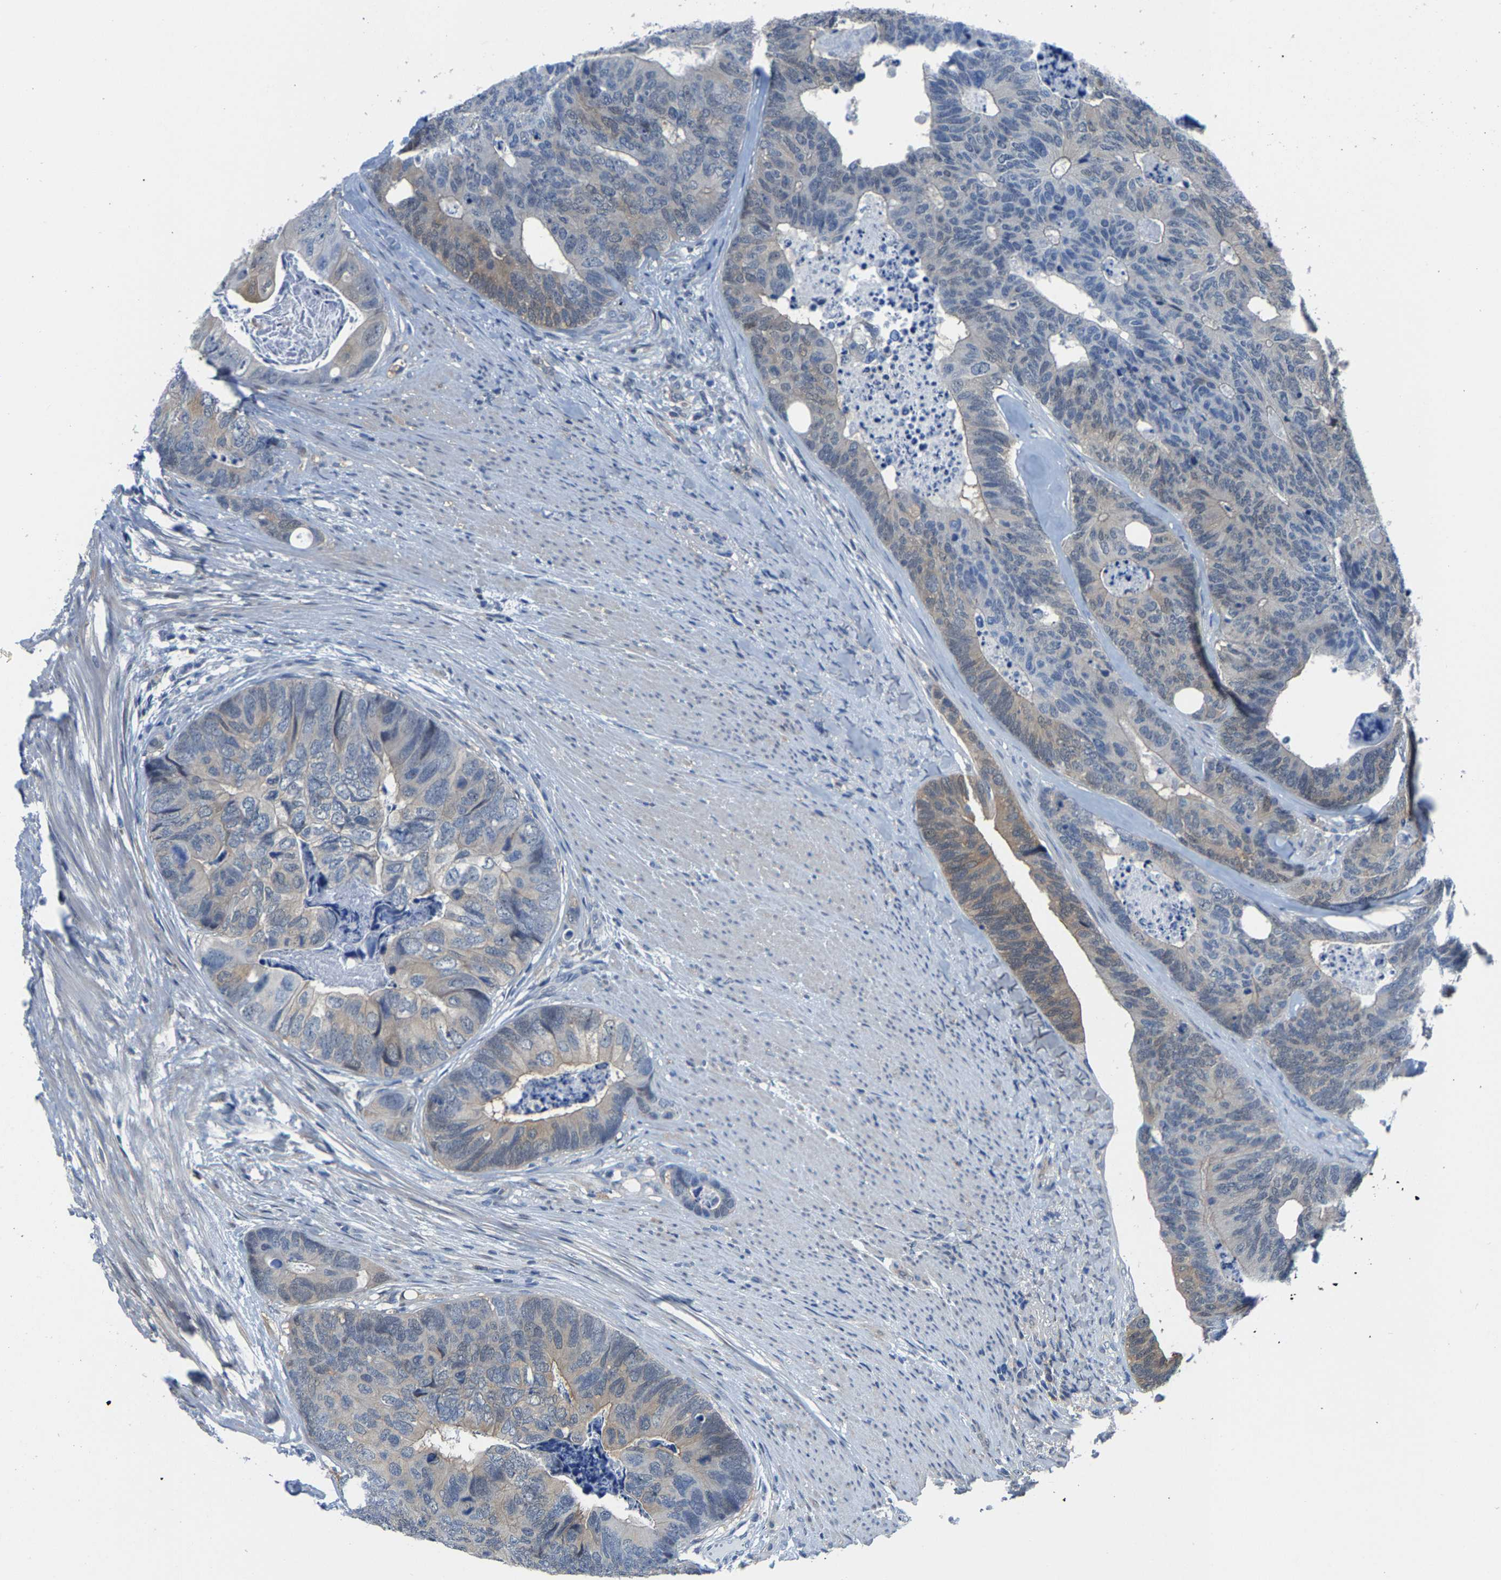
{"staining": {"intensity": "weak", "quantity": "<25%", "location": "cytoplasmic/membranous"}, "tissue": "colorectal cancer", "cell_type": "Tumor cells", "image_type": "cancer", "snomed": [{"axis": "morphology", "description": "Adenocarcinoma, NOS"}, {"axis": "topography", "description": "Colon"}], "caption": "Photomicrograph shows no significant protein staining in tumor cells of colorectal cancer (adenocarcinoma).", "gene": "SSH3", "patient": {"sex": "female", "age": 67}}